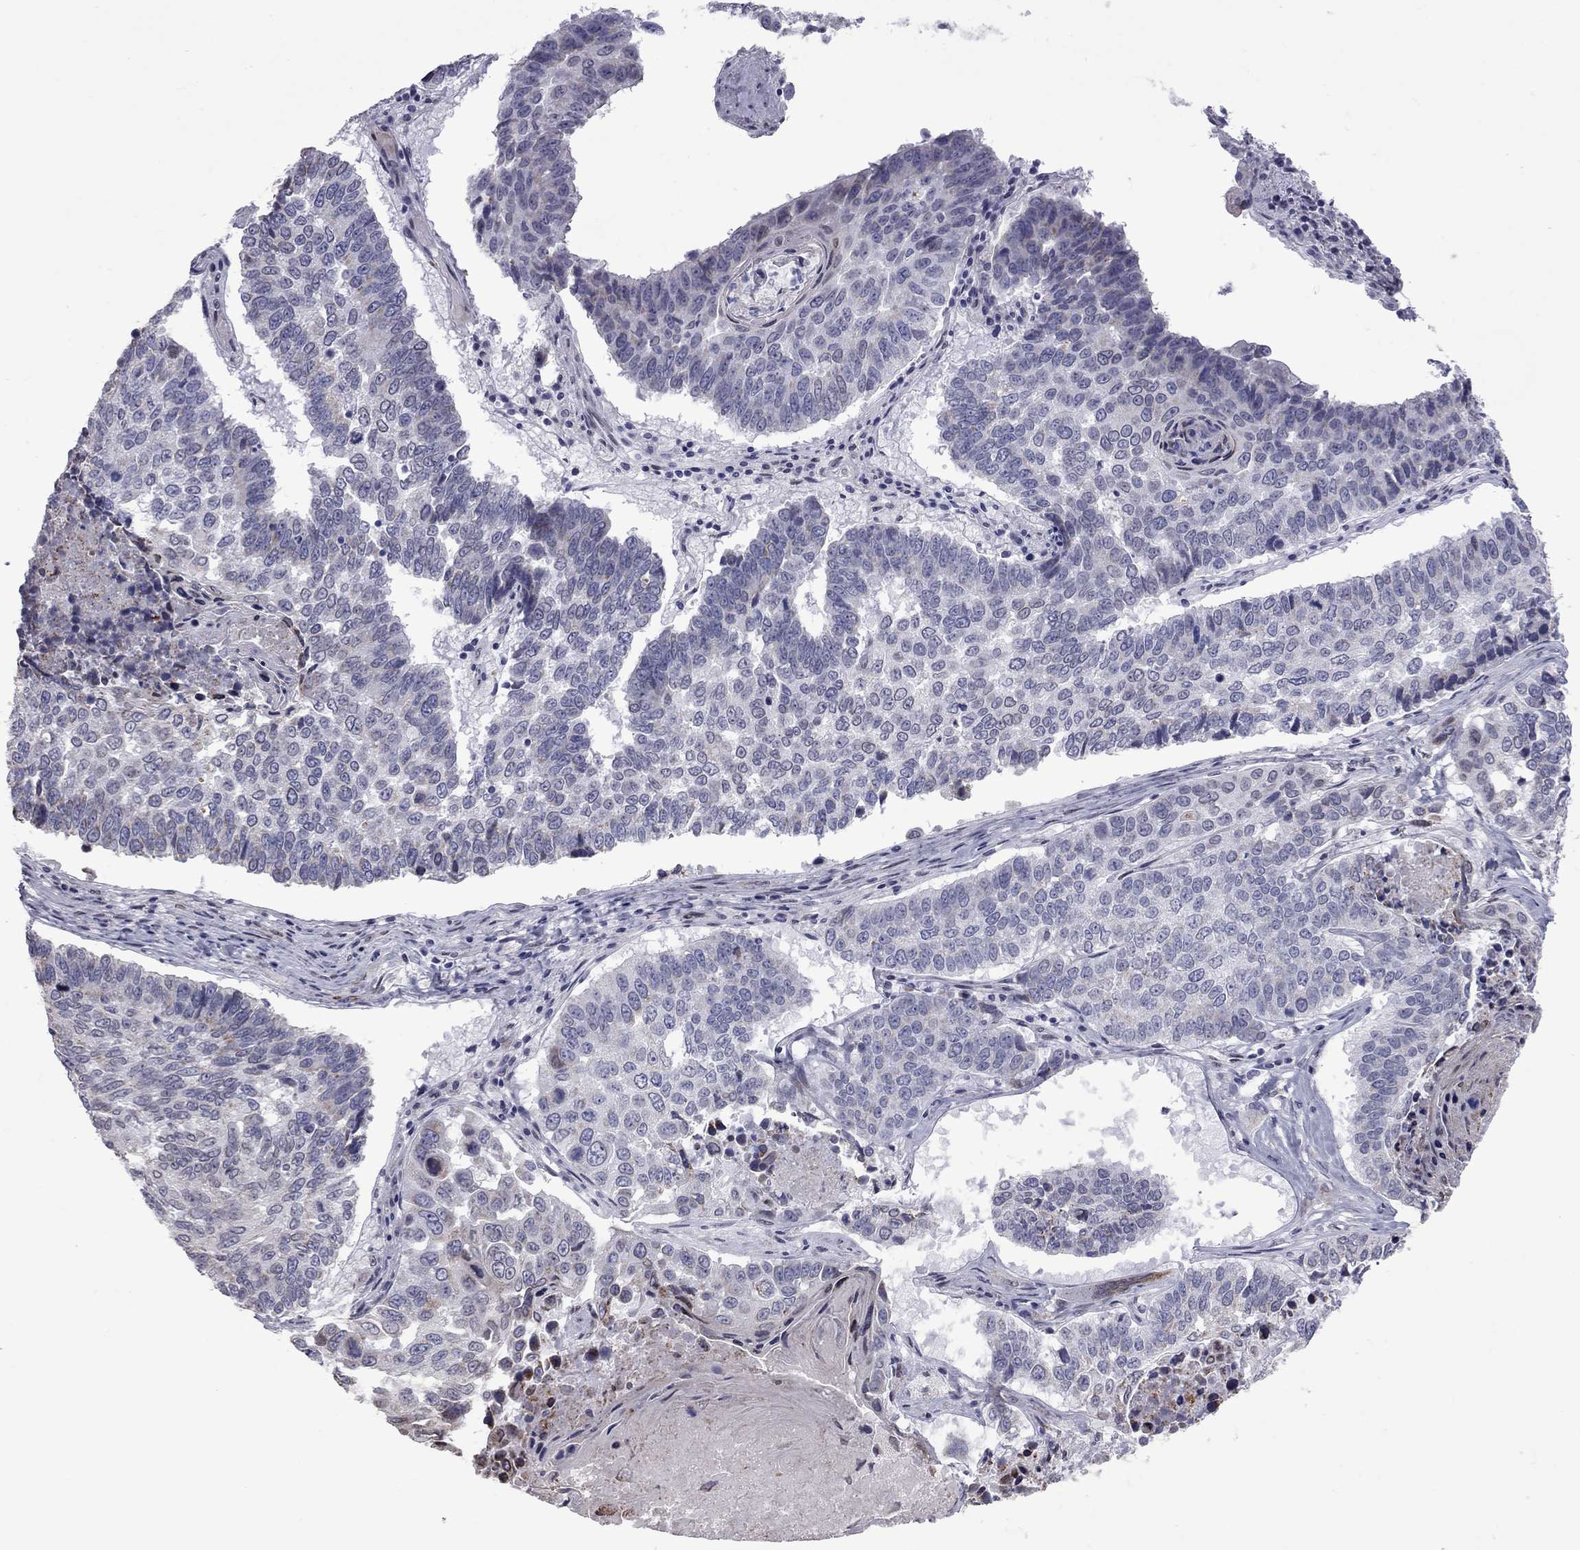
{"staining": {"intensity": "negative", "quantity": "none", "location": "none"}, "tissue": "lung cancer", "cell_type": "Tumor cells", "image_type": "cancer", "snomed": [{"axis": "morphology", "description": "Squamous cell carcinoma, NOS"}, {"axis": "topography", "description": "Lung"}], "caption": "This histopathology image is of squamous cell carcinoma (lung) stained with immunohistochemistry (IHC) to label a protein in brown with the nuclei are counter-stained blue. There is no staining in tumor cells.", "gene": "CLTCL1", "patient": {"sex": "male", "age": 73}}